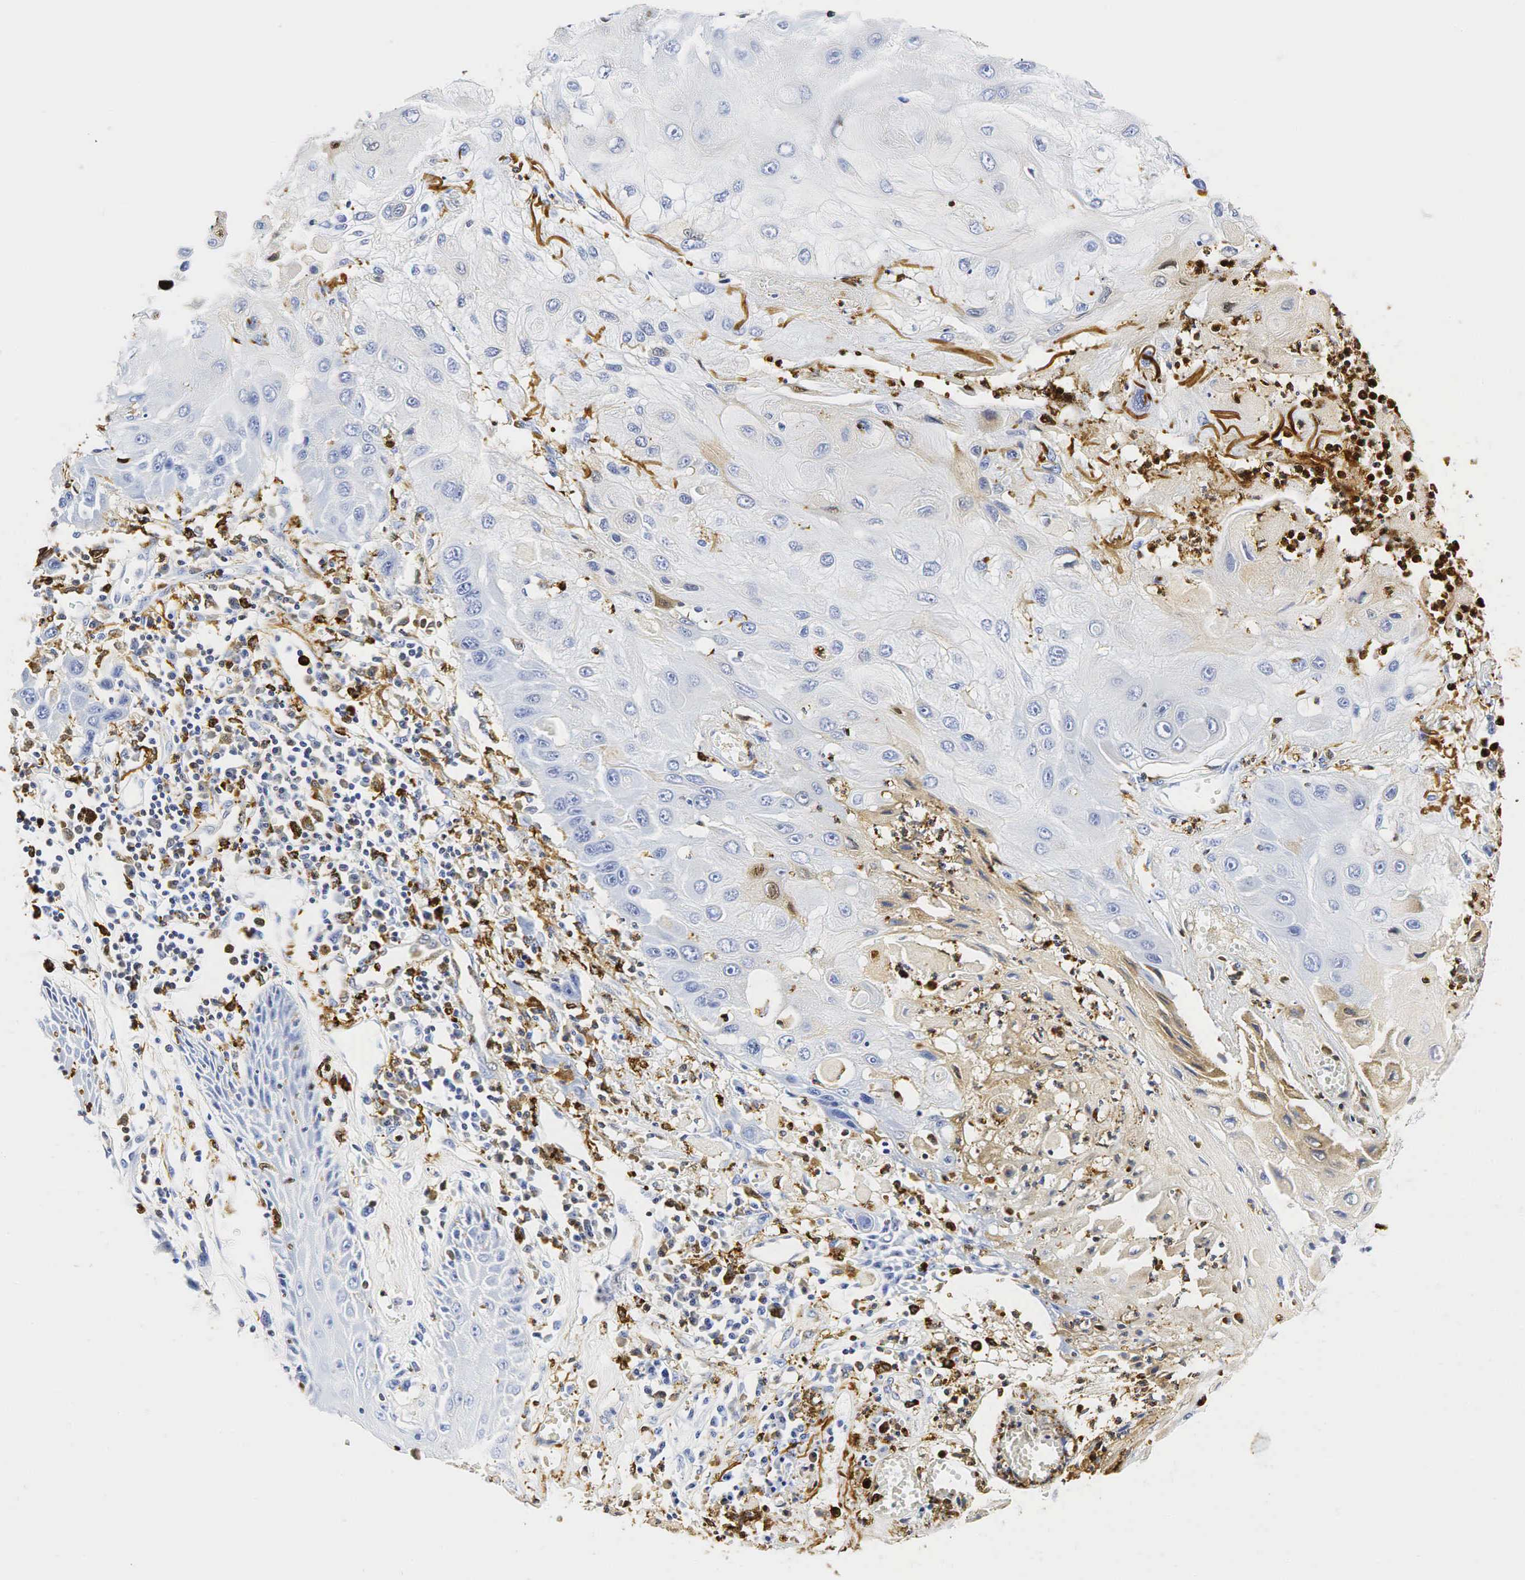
{"staining": {"intensity": "negative", "quantity": "none", "location": "none"}, "tissue": "skin cancer", "cell_type": "Tumor cells", "image_type": "cancer", "snomed": [{"axis": "morphology", "description": "Squamous cell carcinoma, NOS"}, {"axis": "topography", "description": "Skin"}, {"axis": "topography", "description": "Anal"}], "caption": "This is an immunohistochemistry histopathology image of human skin cancer (squamous cell carcinoma). There is no positivity in tumor cells.", "gene": "LYZ", "patient": {"sex": "male", "age": 61}}